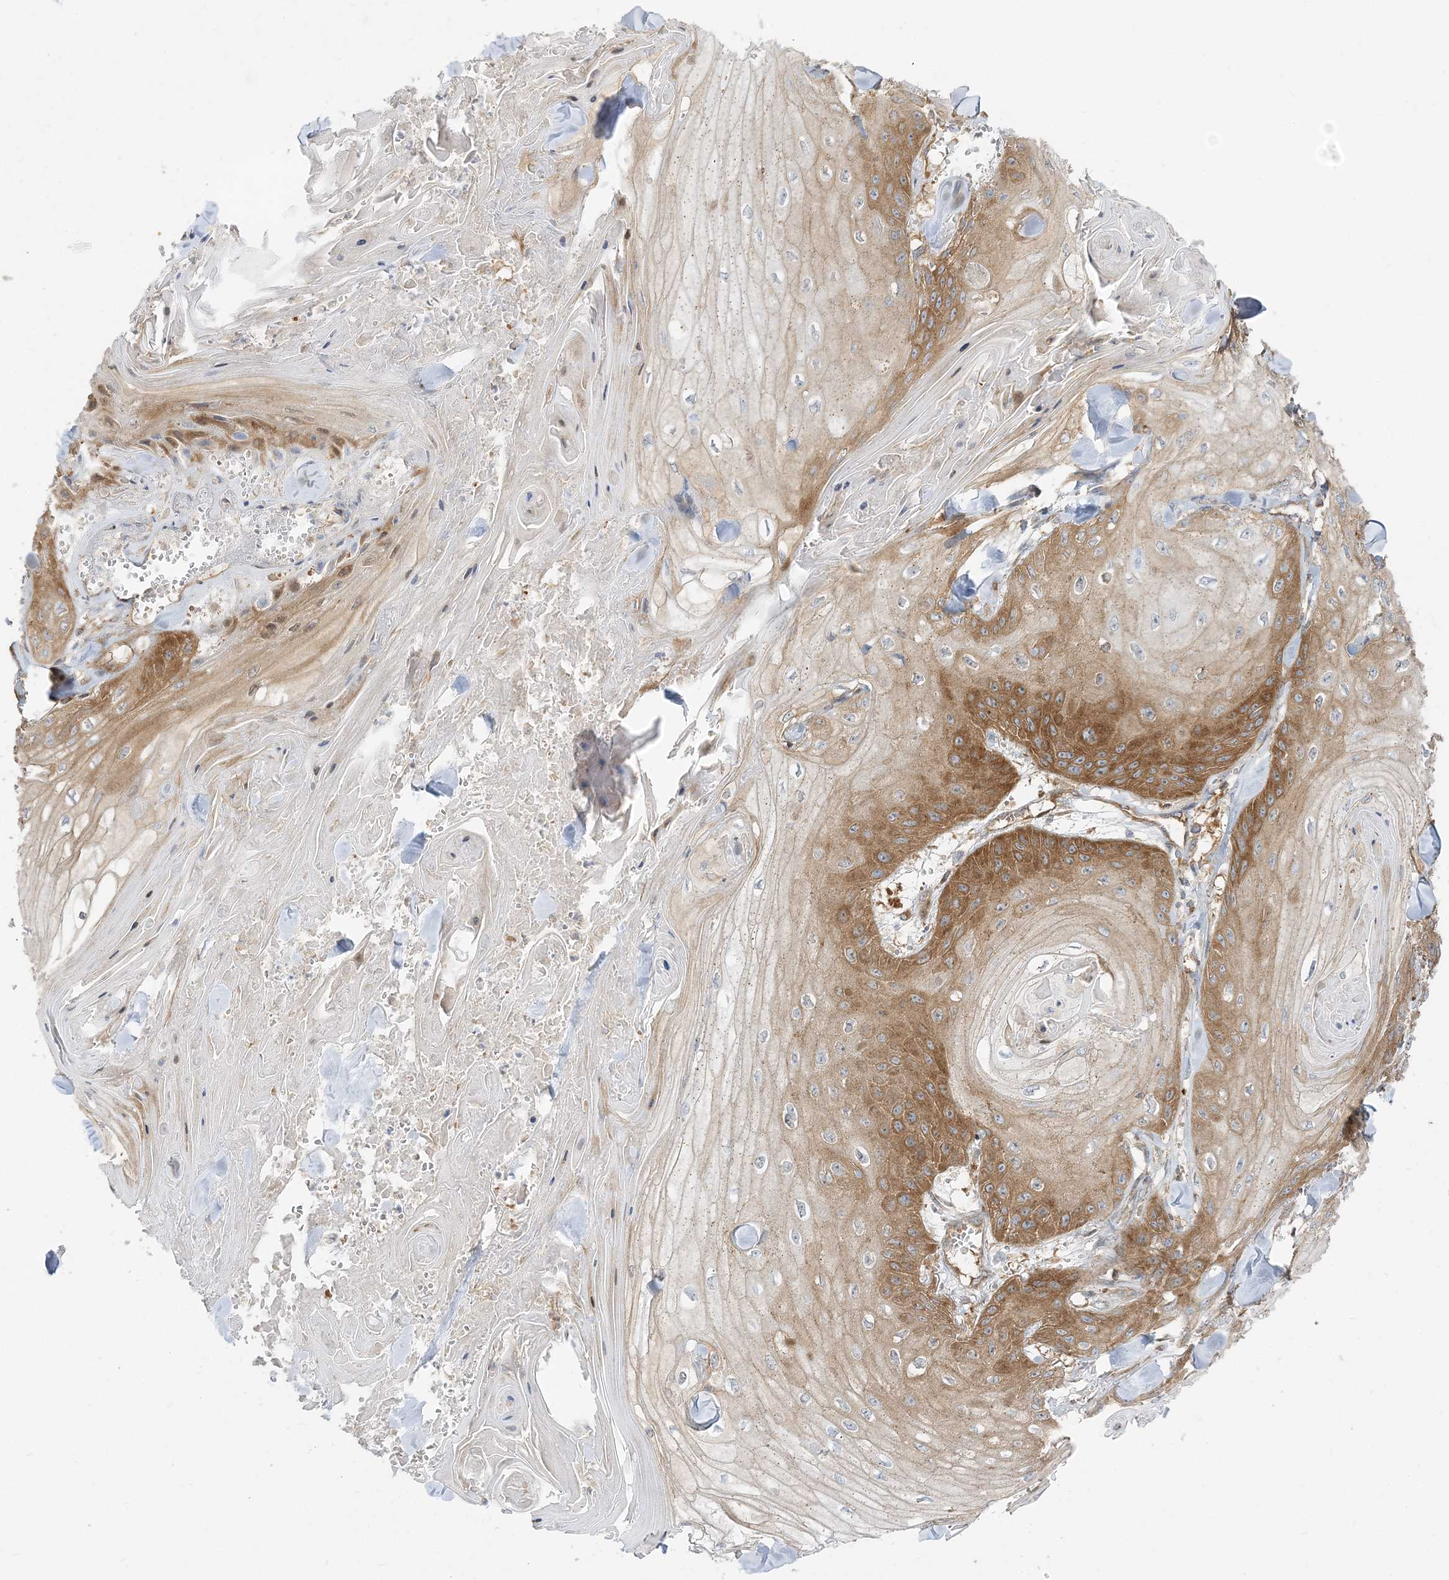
{"staining": {"intensity": "moderate", "quantity": "25%-75%", "location": "cytoplasmic/membranous"}, "tissue": "skin cancer", "cell_type": "Tumor cells", "image_type": "cancer", "snomed": [{"axis": "morphology", "description": "Squamous cell carcinoma, NOS"}, {"axis": "topography", "description": "Skin"}], "caption": "Skin cancer stained with a brown dye shows moderate cytoplasmic/membranous positive expression in about 25%-75% of tumor cells.", "gene": "STAM", "patient": {"sex": "male", "age": 74}}